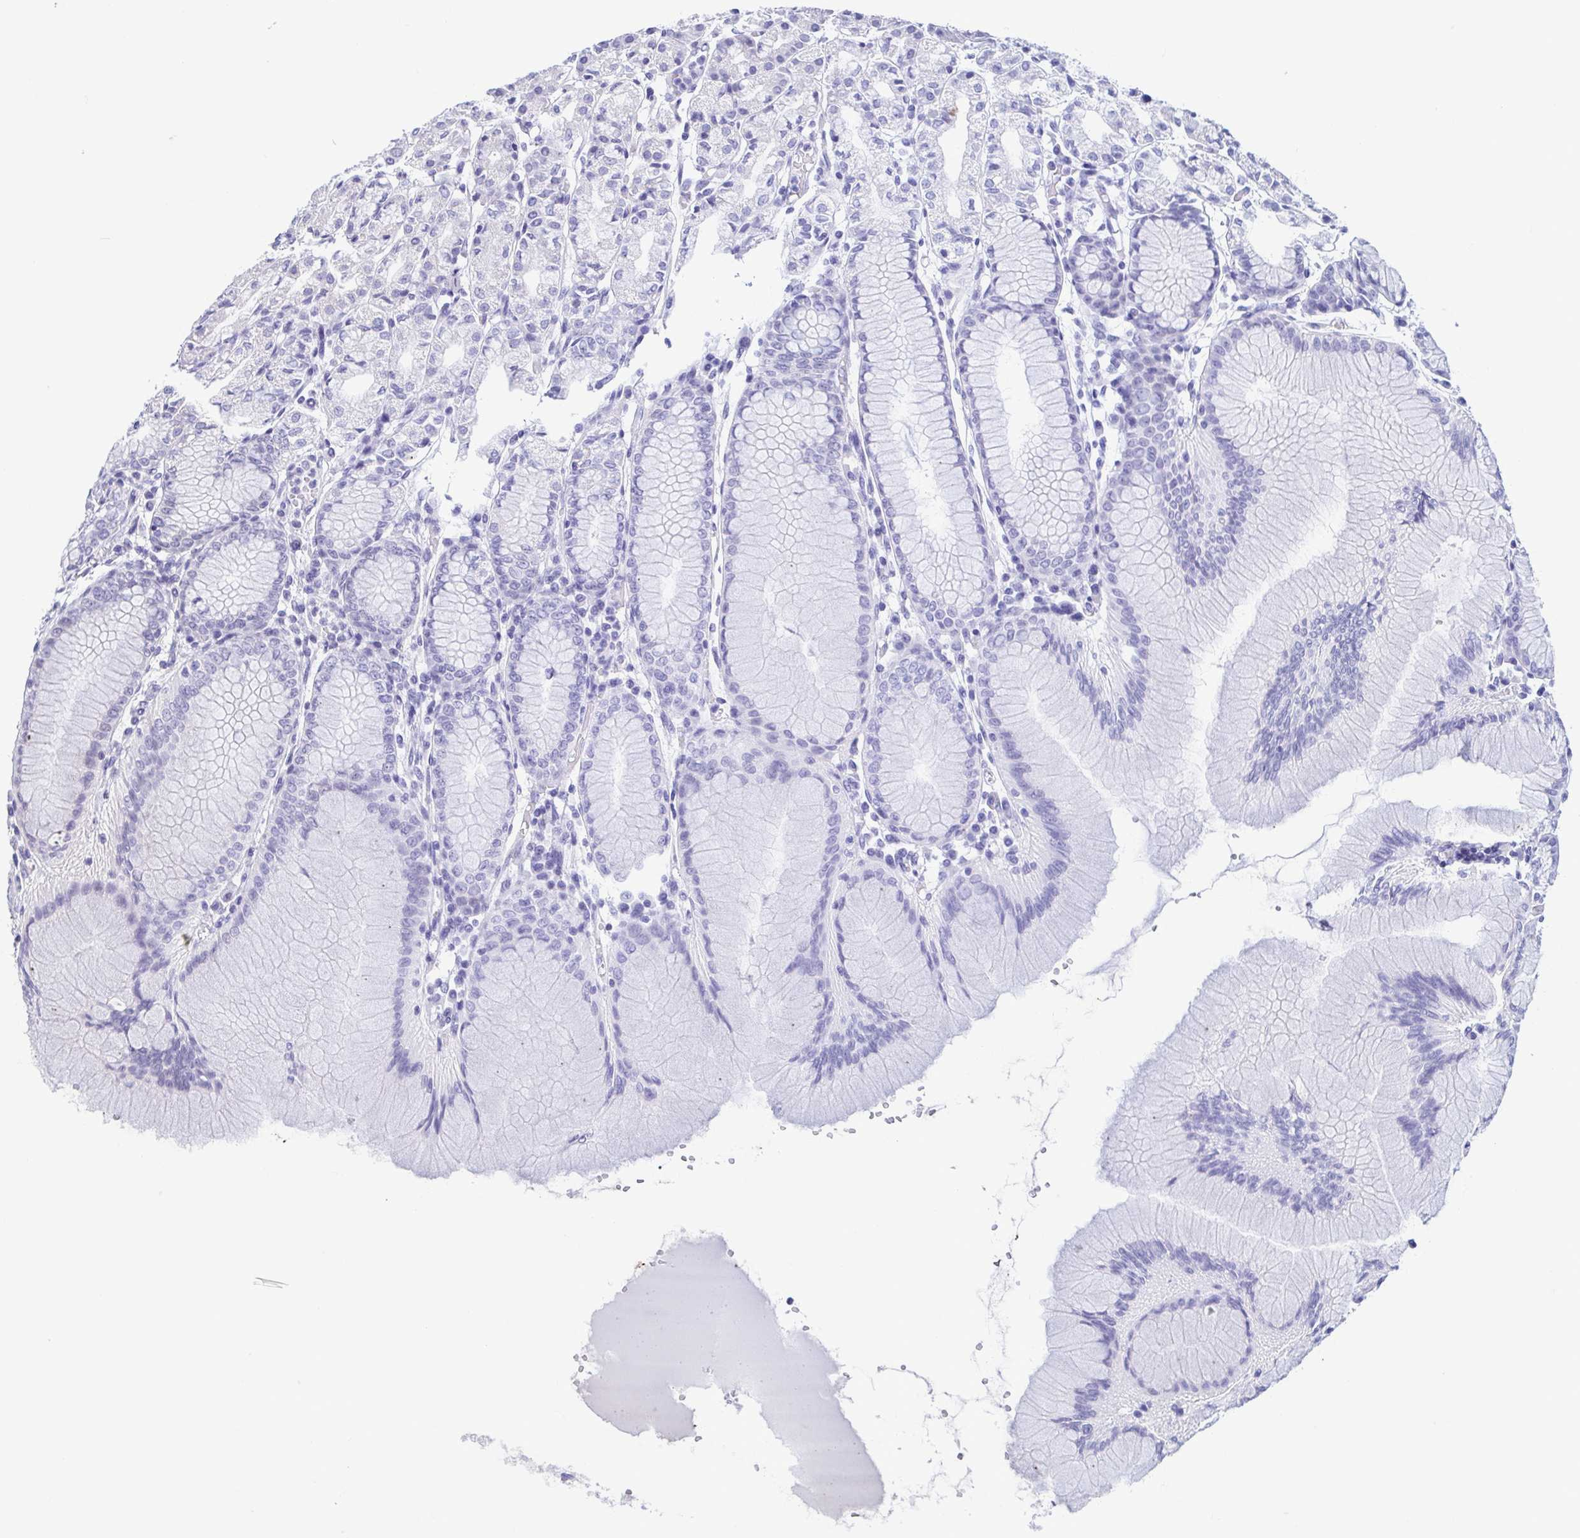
{"staining": {"intensity": "negative", "quantity": "none", "location": "none"}, "tissue": "stomach", "cell_type": "Glandular cells", "image_type": "normal", "snomed": [{"axis": "morphology", "description": "Normal tissue, NOS"}, {"axis": "topography", "description": "Stomach"}], "caption": "The IHC image has no significant staining in glandular cells of stomach. (DAB (3,3'-diaminobenzidine) immunohistochemistry with hematoxylin counter stain).", "gene": "PERM1", "patient": {"sex": "female", "age": 57}}